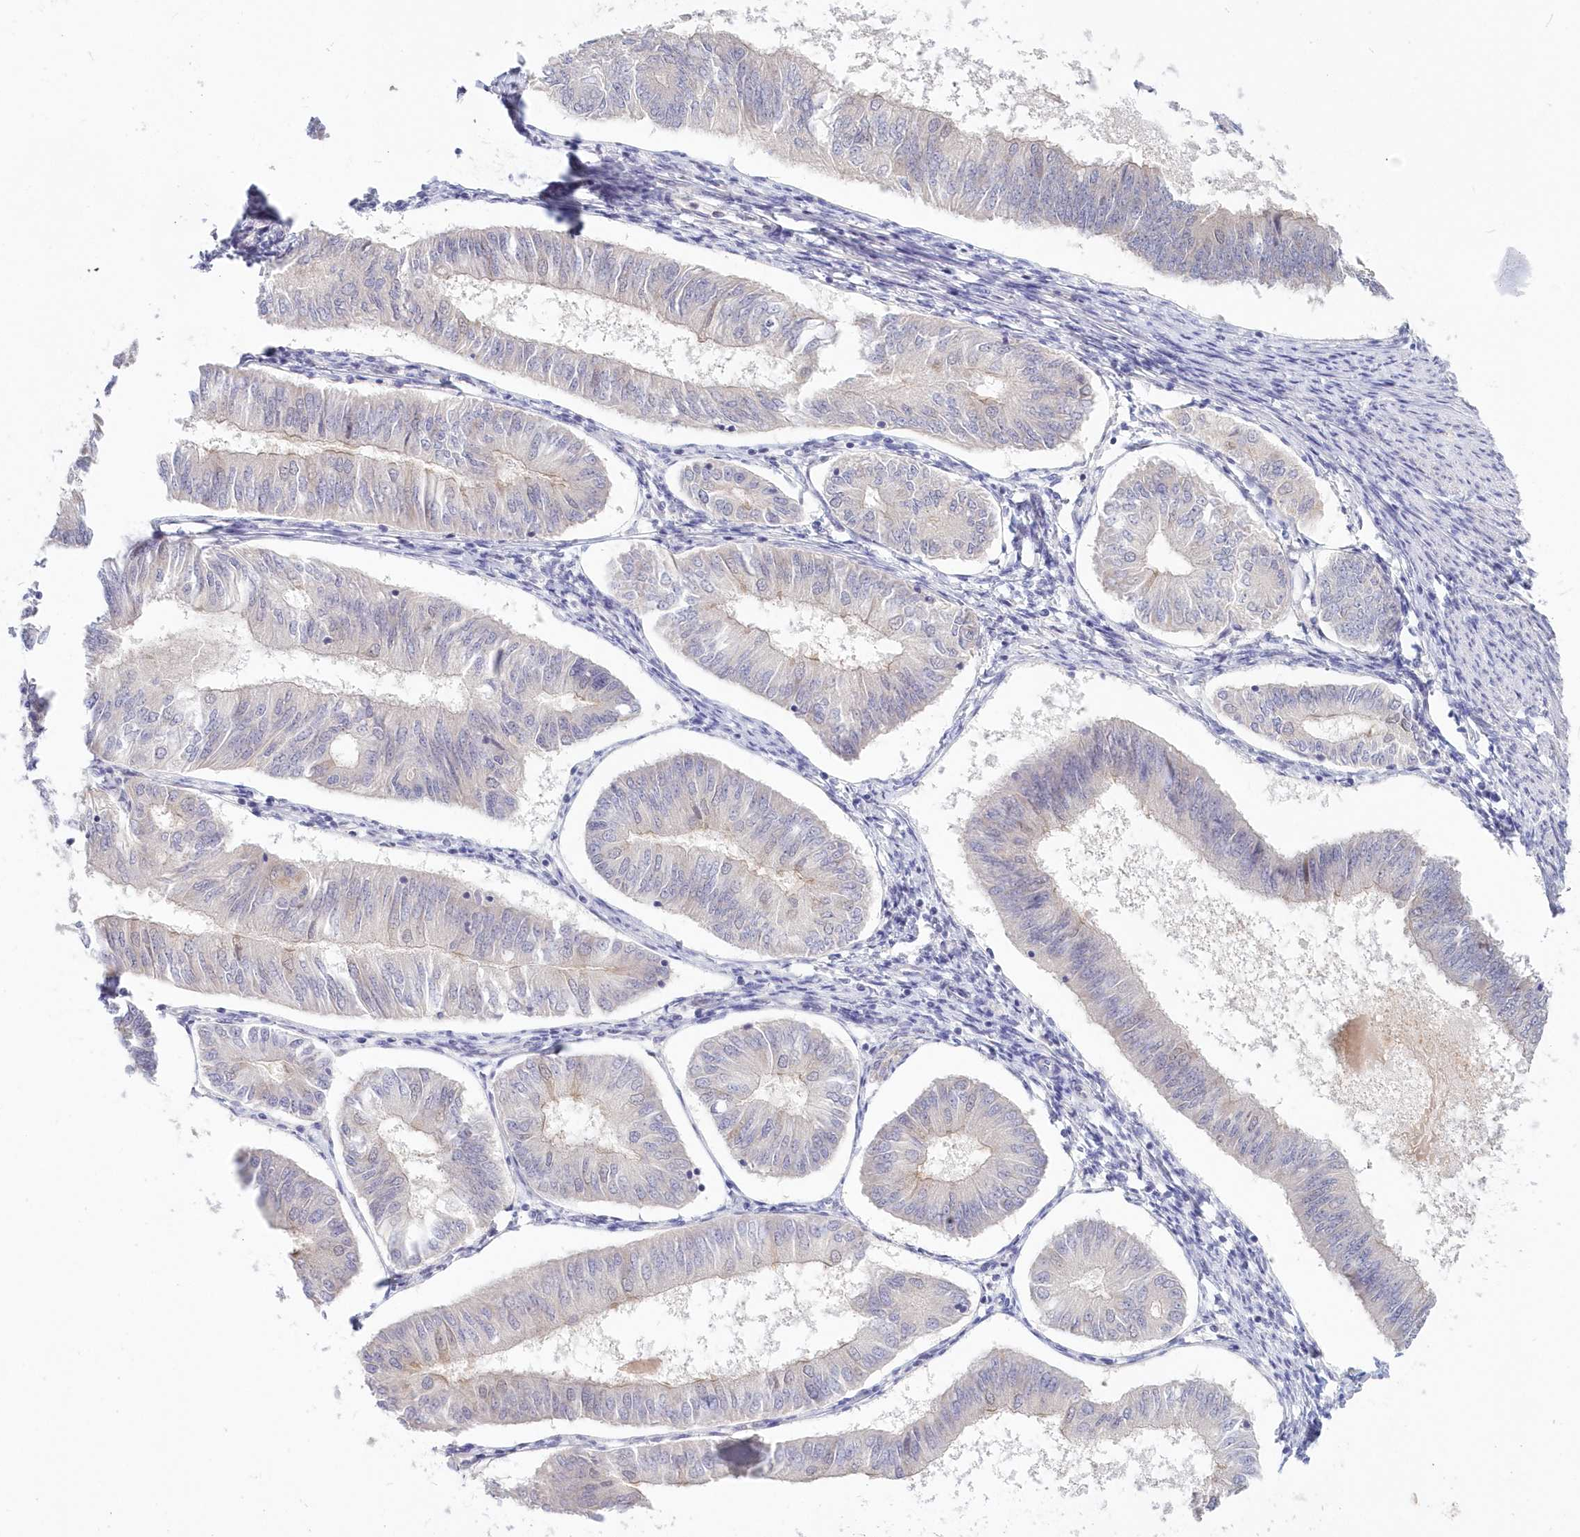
{"staining": {"intensity": "negative", "quantity": "none", "location": "none"}, "tissue": "endometrial cancer", "cell_type": "Tumor cells", "image_type": "cancer", "snomed": [{"axis": "morphology", "description": "Adenocarcinoma, NOS"}, {"axis": "topography", "description": "Endometrium"}], "caption": "There is no significant staining in tumor cells of endometrial cancer.", "gene": "KATNA1", "patient": {"sex": "female", "age": 58}}